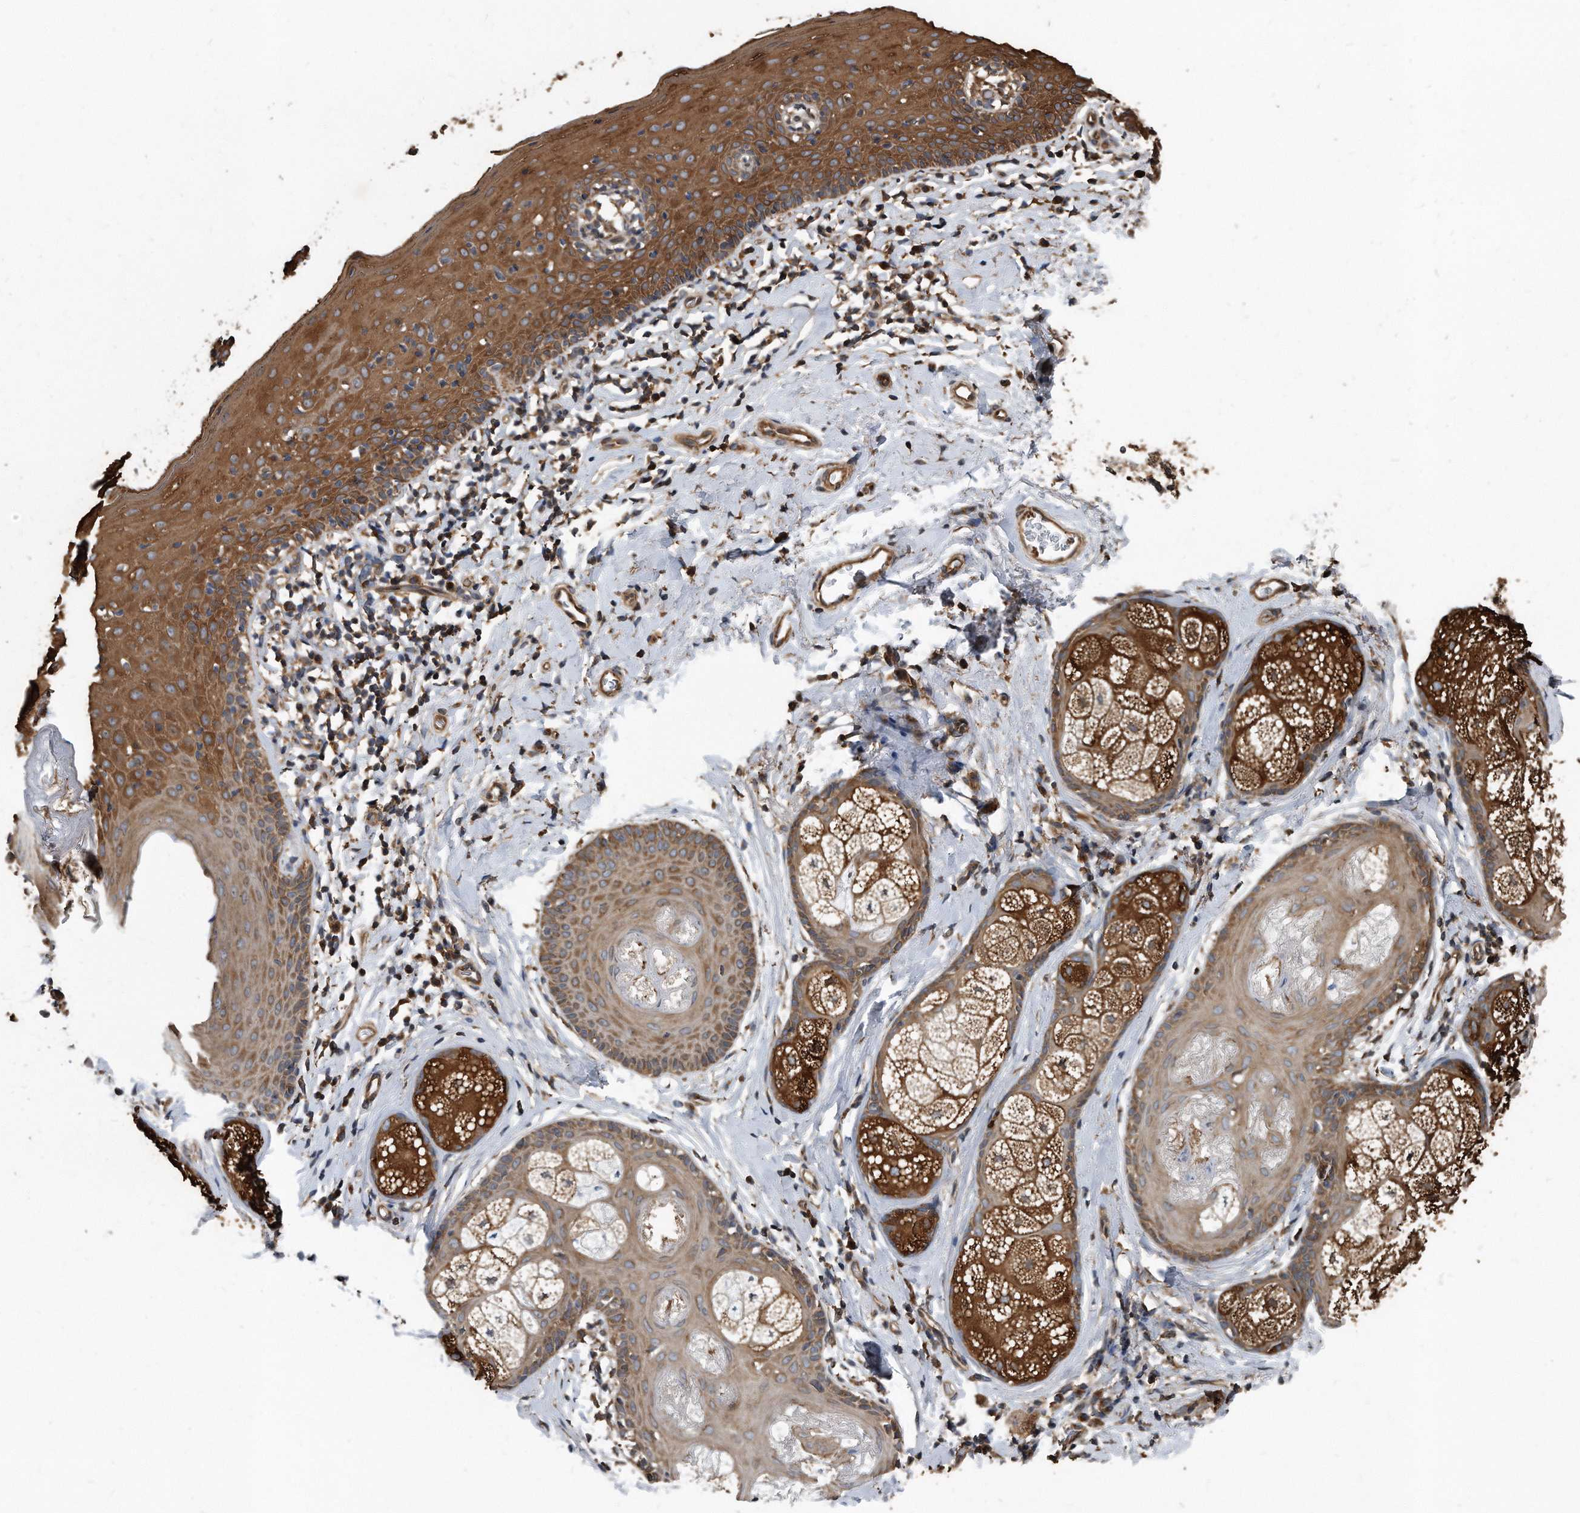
{"staining": {"intensity": "moderate", "quantity": ">75%", "location": "cytoplasmic/membranous"}, "tissue": "skin", "cell_type": "Epidermal cells", "image_type": "normal", "snomed": [{"axis": "morphology", "description": "Normal tissue, NOS"}, {"axis": "topography", "description": "Vulva"}], "caption": "DAB (3,3'-diaminobenzidine) immunohistochemical staining of benign skin exhibits moderate cytoplasmic/membranous protein staining in about >75% of epidermal cells. (DAB (3,3'-diaminobenzidine) IHC with brightfield microscopy, high magnification).", "gene": "FAM136A", "patient": {"sex": "female", "age": 66}}